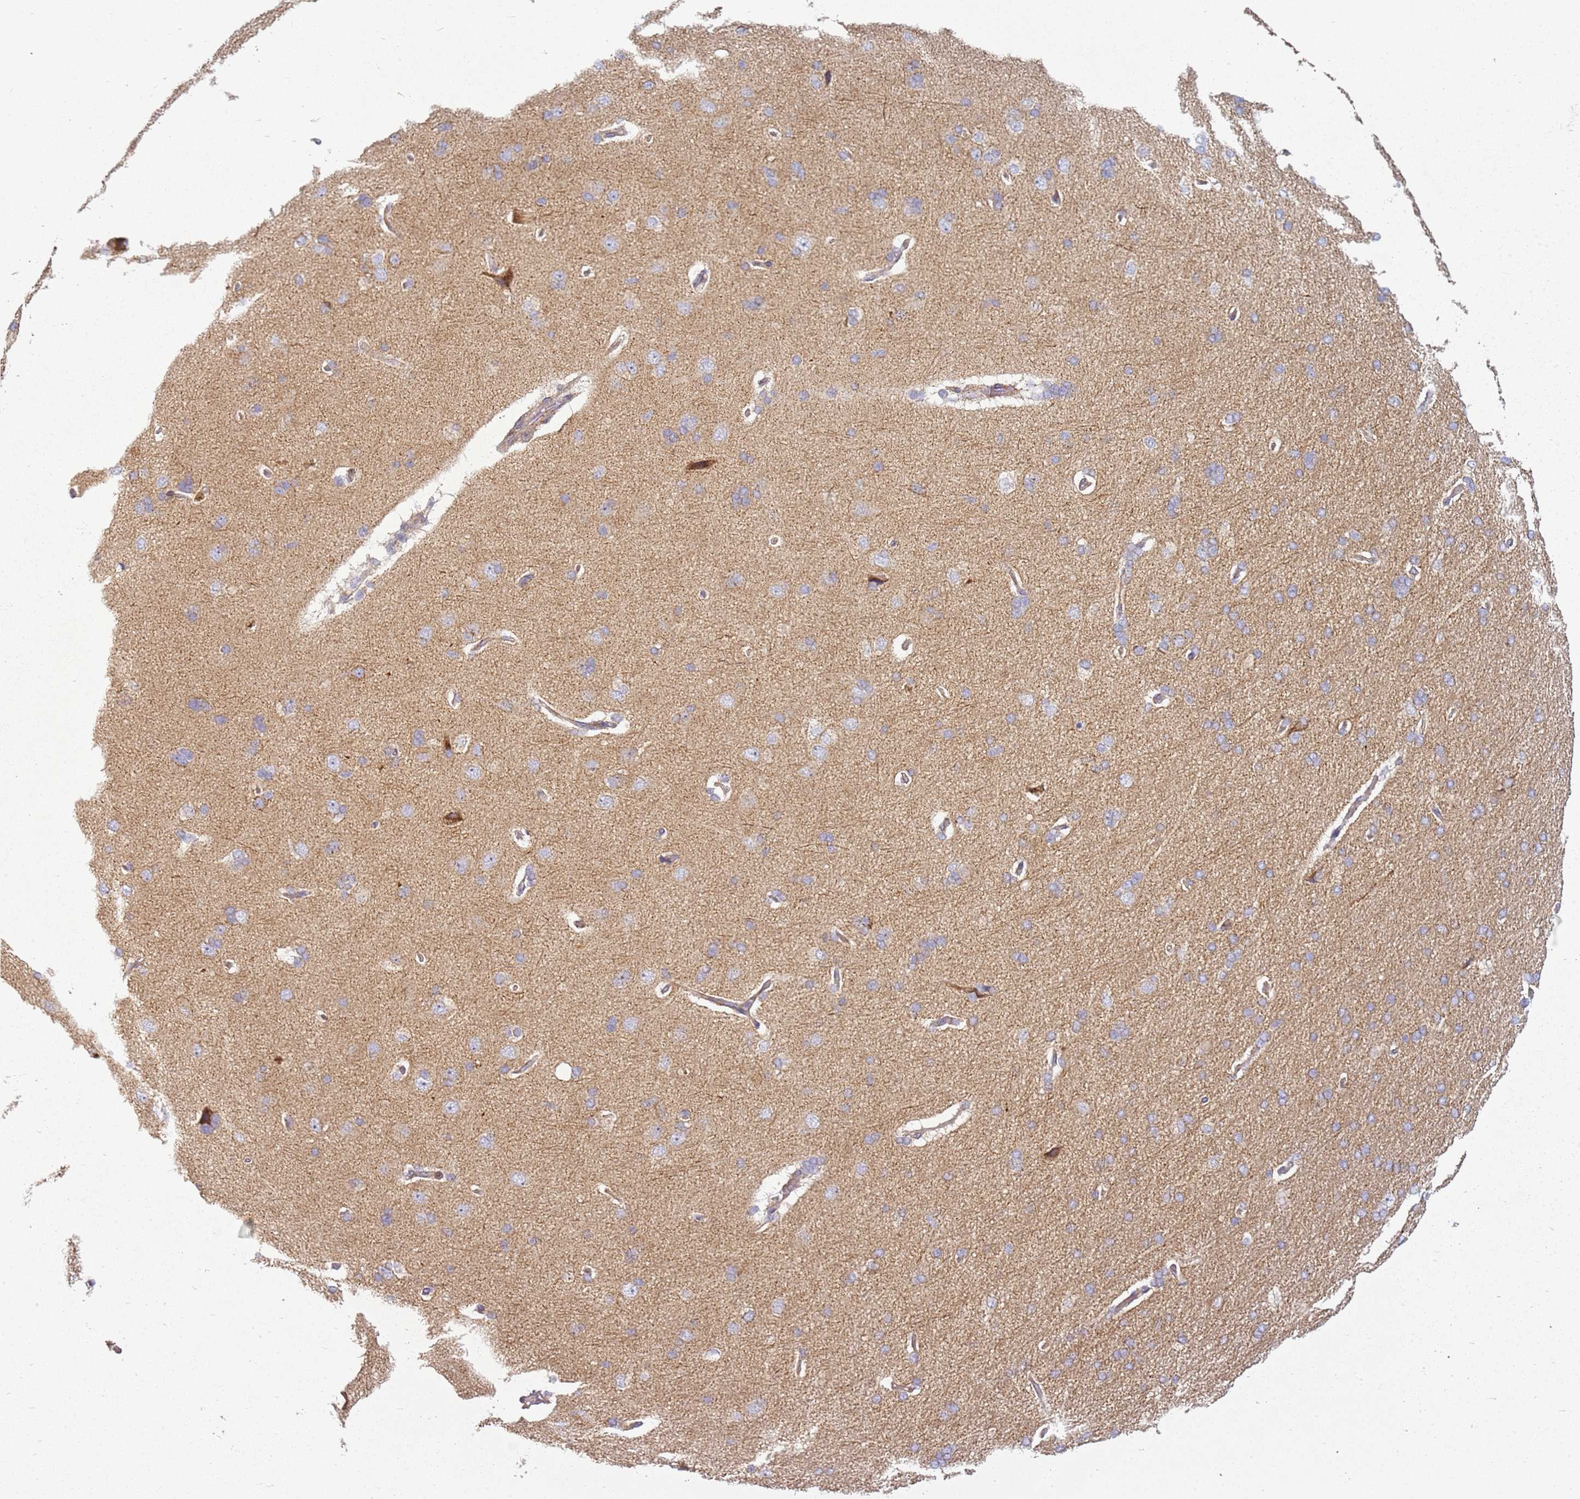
{"staining": {"intensity": "weak", "quantity": "25%-75%", "location": "cytoplasmic/membranous"}, "tissue": "cerebral cortex", "cell_type": "Endothelial cells", "image_type": "normal", "snomed": [{"axis": "morphology", "description": "Normal tissue, NOS"}, {"axis": "topography", "description": "Cerebral cortex"}], "caption": "Brown immunohistochemical staining in normal human cerebral cortex reveals weak cytoplasmic/membranous positivity in approximately 25%-75% of endothelial cells.", "gene": "TMEM200C", "patient": {"sex": "male", "age": 62}}